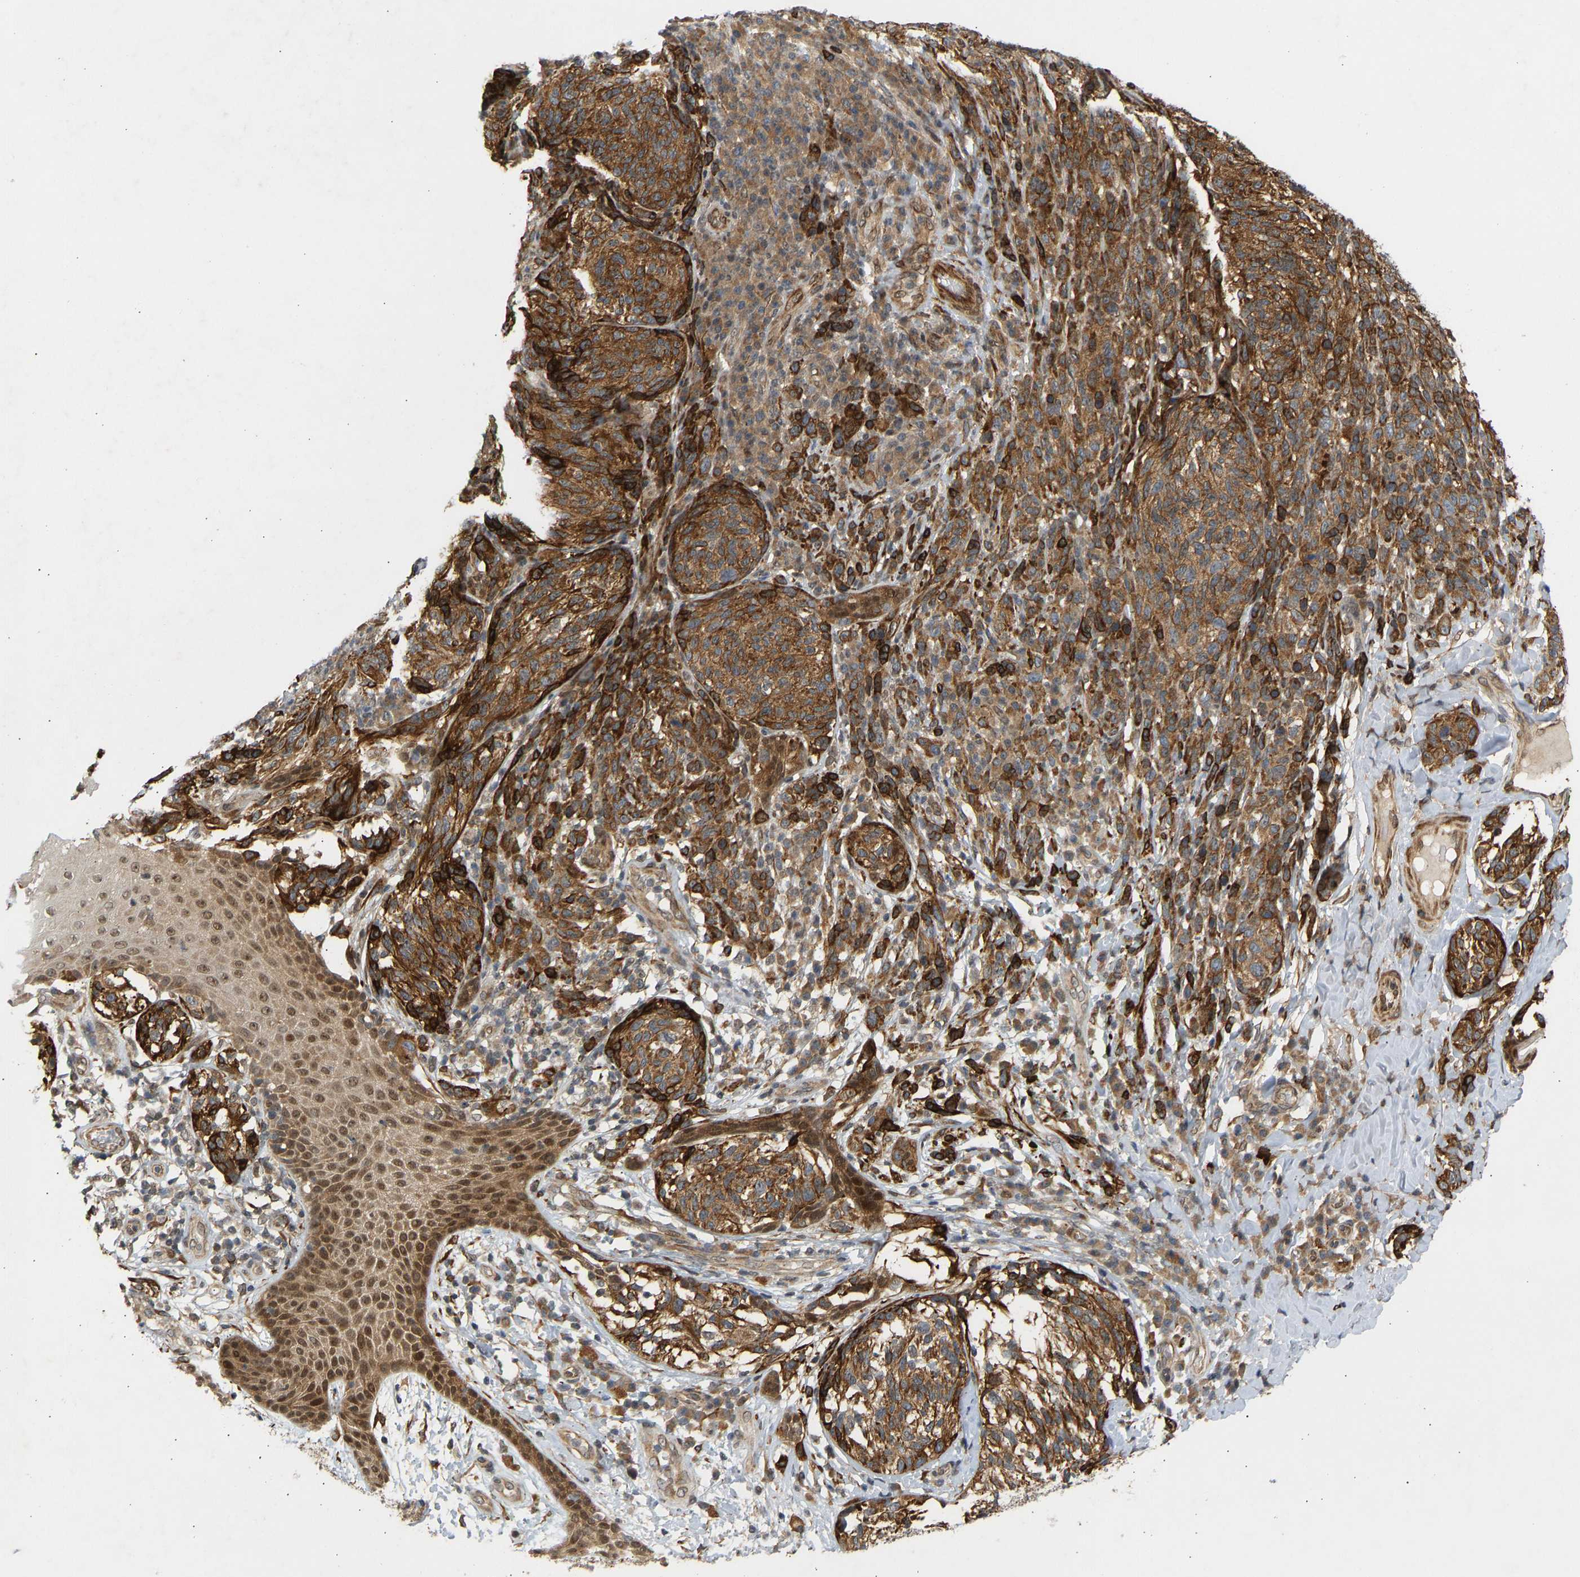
{"staining": {"intensity": "strong", "quantity": ">75%", "location": "cytoplasmic/membranous"}, "tissue": "melanoma", "cell_type": "Tumor cells", "image_type": "cancer", "snomed": [{"axis": "morphology", "description": "Malignant melanoma, NOS"}, {"axis": "topography", "description": "Skin"}], "caption": "Melanoma stained for a protein (brown) reveals strong cytoplasmic/membranous positive positivity in about >75% of tumor cells.", "gene": "BAG1", "patient": {"sex": "female", "age": 73}}